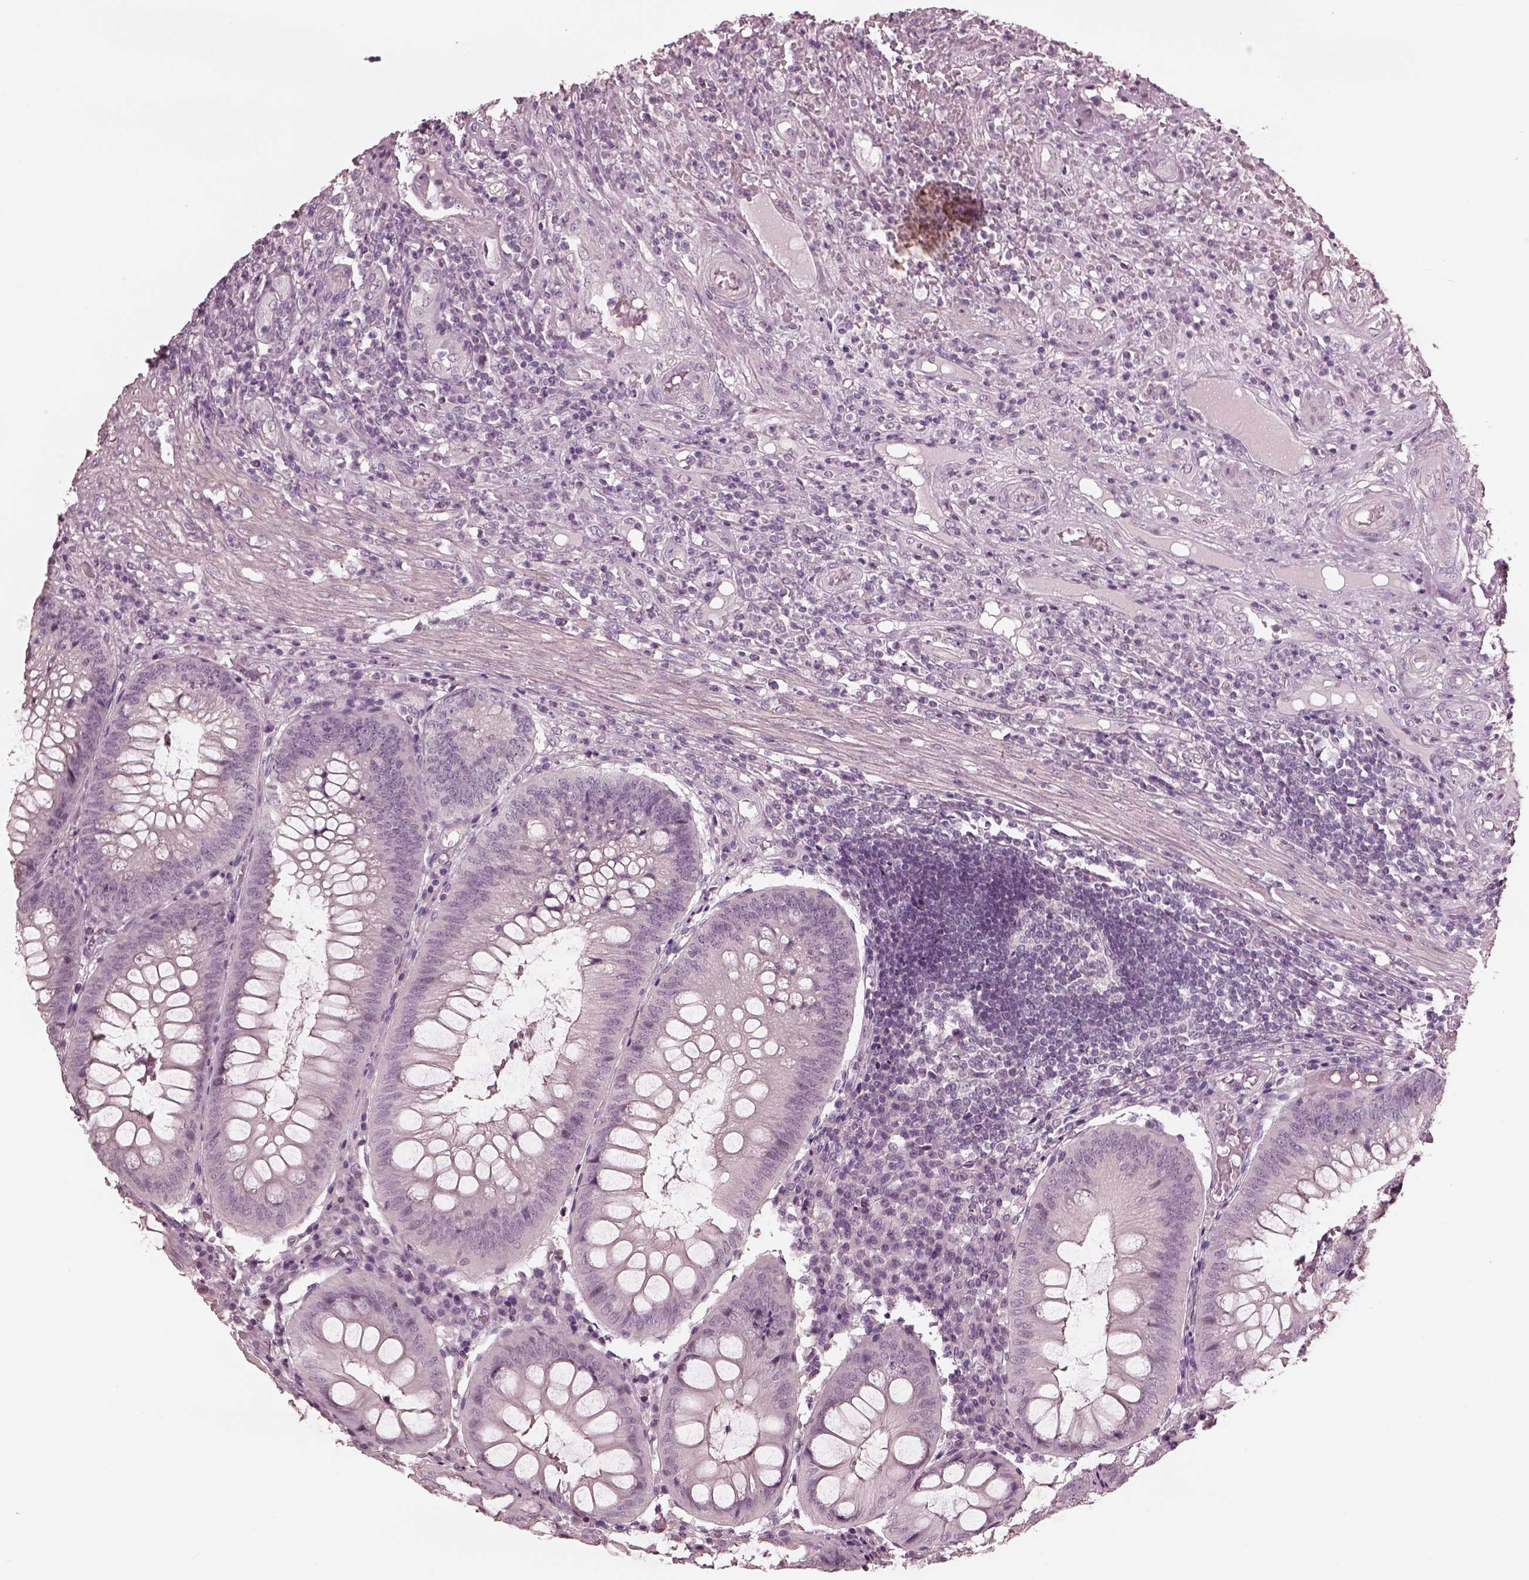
{"staining": {"intensity": "negative", "quantity": "none", "location": "none"}, "tissue": "appendix", "cell_type": "Glandular cells", "image_type": "normal", "snomed": [{"axis": "morphology", "description": "Normal tissue, NOS"}, {"axis": "morphology", "description": "Inflammation, NOS"}, {"axis": "topography", "description": "Appendix"}], "caption": "Glandular cells are negative for brown protein staining in benign appendix.", "gene": "OPTC", "patient": {"sex": "male", "age": 16}}